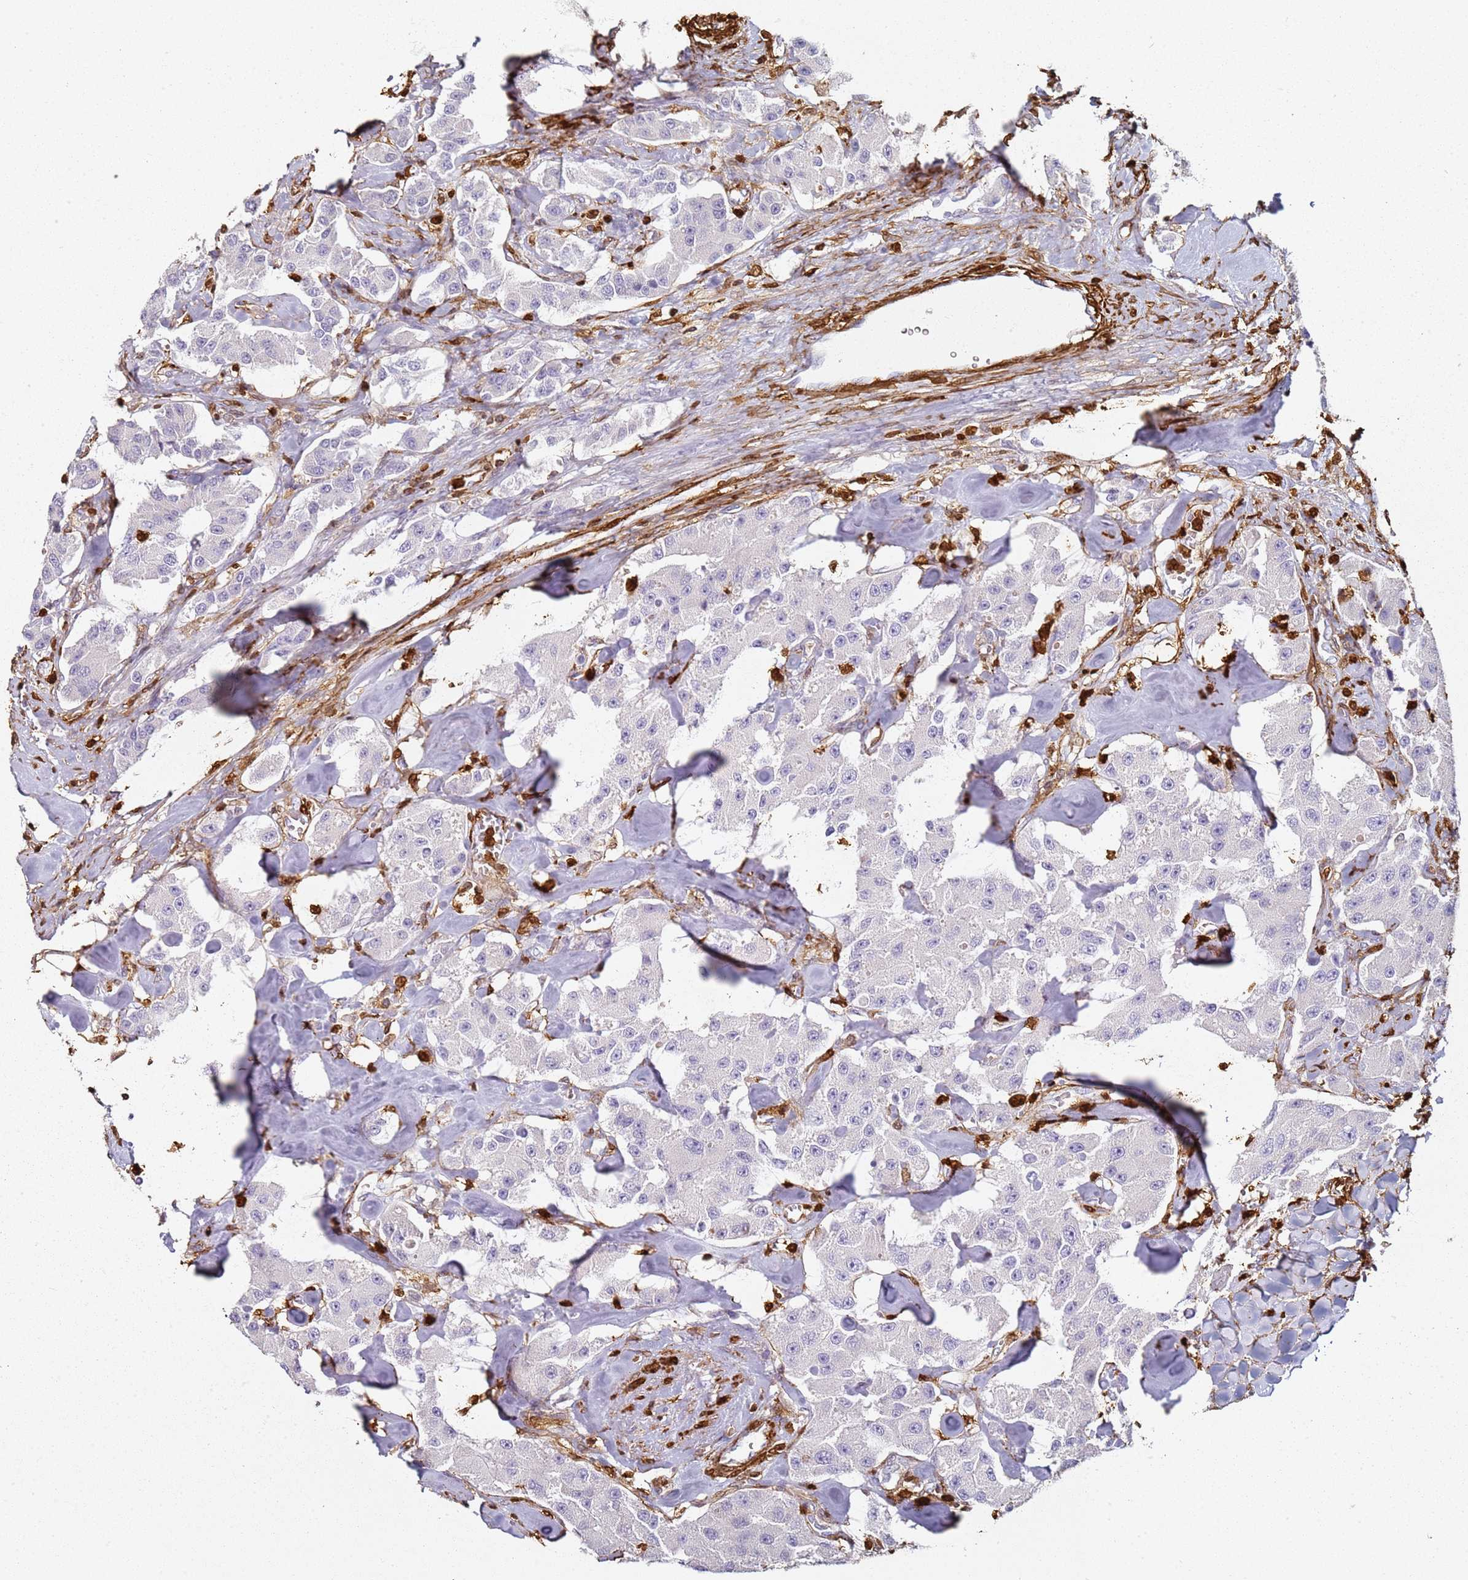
{"staining": {"intensity": "negative", "quantity": "none", "location": "none"}, "tissue": "carcinoid", "cell_type": "Tumor cells", "image_type": "cancer", "snomed": [{"axis": "morphology", "description": "Carcinoid, malignant, NOS"}, {"axis": "topography", "description": "Pancreas"}], "caption": "IHC histopathology image of carcinoid stained for a protein (brown), which reveals no positivity in tumor cells.", "gene": "S100A4", "patient": {"sex": "male", "age": 41}}